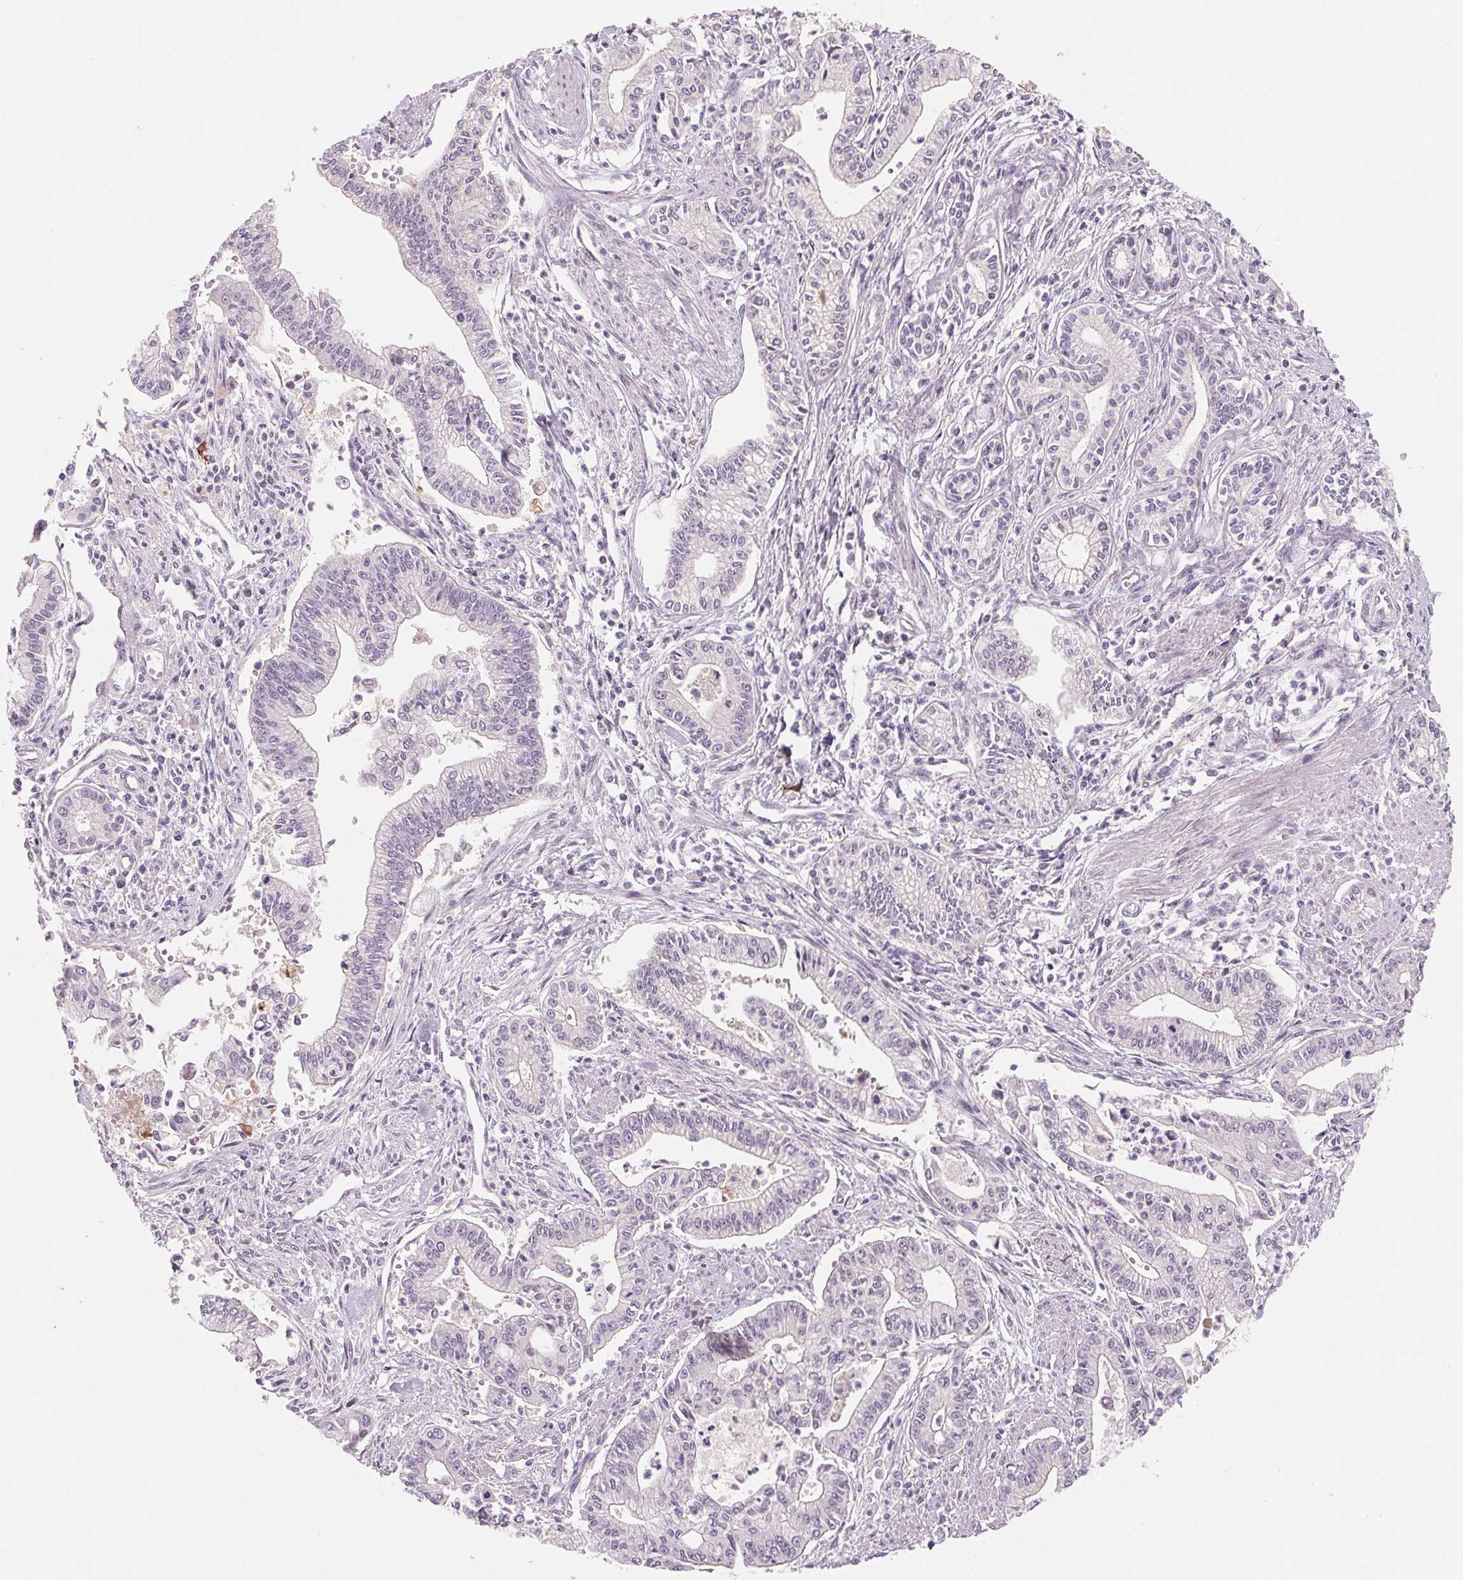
{"staining": {"intensity": "negative", "quantity": "none", "location": "none"}, "tissue": "pancreatic cancer", "cell_type": "Tumor cells", "image_type": "cancer", "snomed": [{"axis": "morphology", "description": "Adenocarcinoma, NOS"}, {"axis": "topography", "description": "Pancreas"}], "caption": "There is no significant staining in tumor cells of pancreatic cancer (adenocarcinoma).", "gene": "CFC1", "patient": {"sex": "female", "age": 65}}